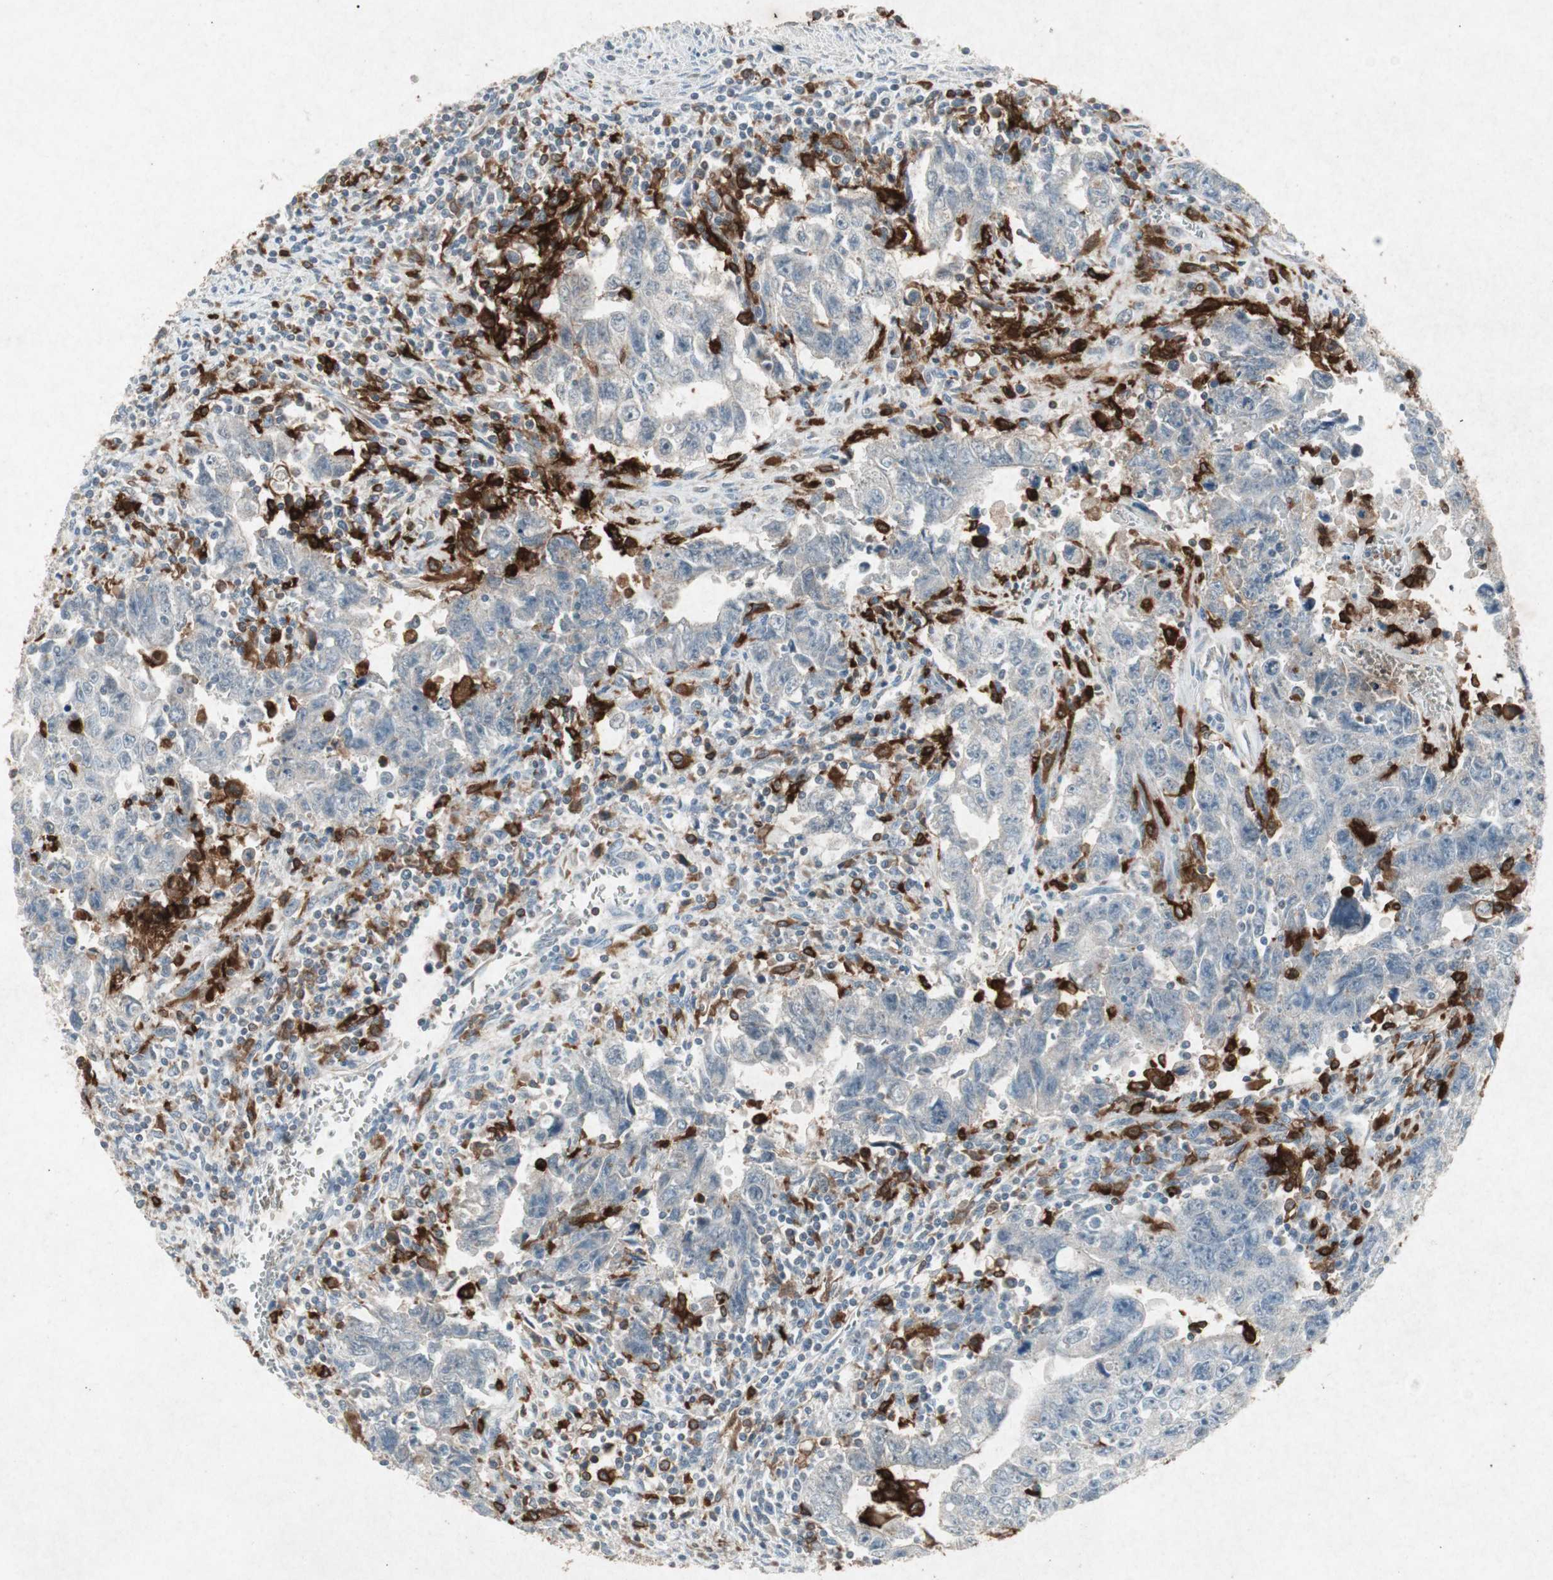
{"staining": {"intensity": "weak", "quantity": "25%-75%", "location": "cytoplasmic/membranous"}, "tissue": "testis cancer", "cell_type": "Tumor cells", "image_type": "cancer", "snomed": [{"axis": "morphology", "description": "Carcinoma, Embryonal, NOS"}, {"axis": "topography", "description": "Testis"}], "caption": "Immunohistochemistry of human testis cancer (embryonal carcinoma) shows low levels of weak cytoplasmic/membranous expression in about 25%-75% of tumor cells.", "gene": "TYROBP", "patient": {"sex": "male", "age": 28}}